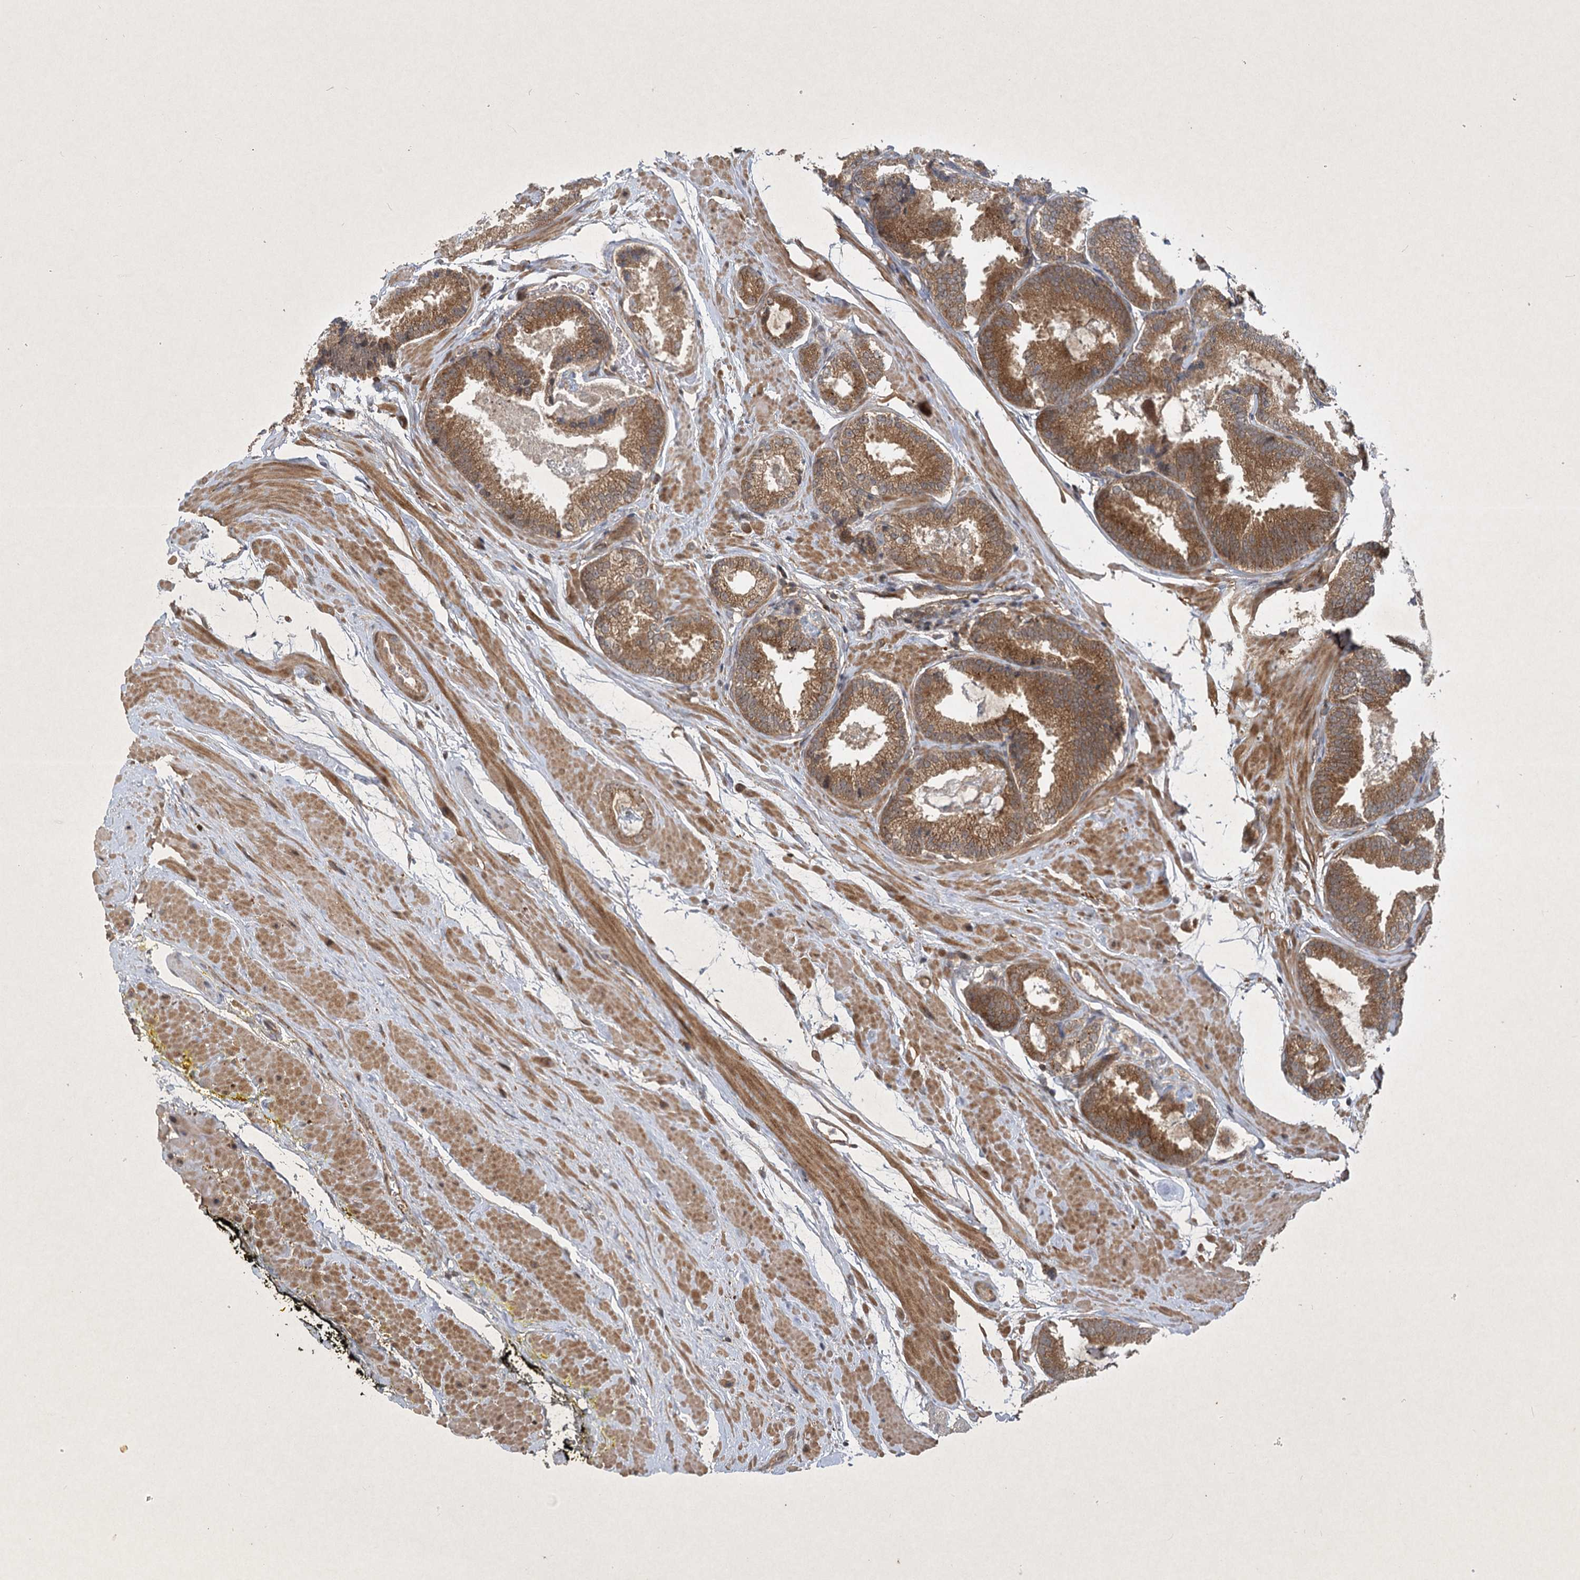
{"staining": {"intensity": "moderate", "quantity": ">75%", "location": "cytoplasmic/membranous"}, "tissue": "prostate cancer", "cell_type": "Tumor cells", "image_type": "cancer", "snomed": [{"axis": "morphology", "description": "Adenocarcinoma, Low grade"}, {"axis": "topography", "description": "Prostate"}], "caption": "DAB immunohistochemical staining of adenocarcinoma (low-grade) (prostate) reveals moderate cytoplasmic/membranous protein expression in approximately >75% of tumor cells.", "gene": "INSIG2", "patient": {"sex": "male", "age": 71}}